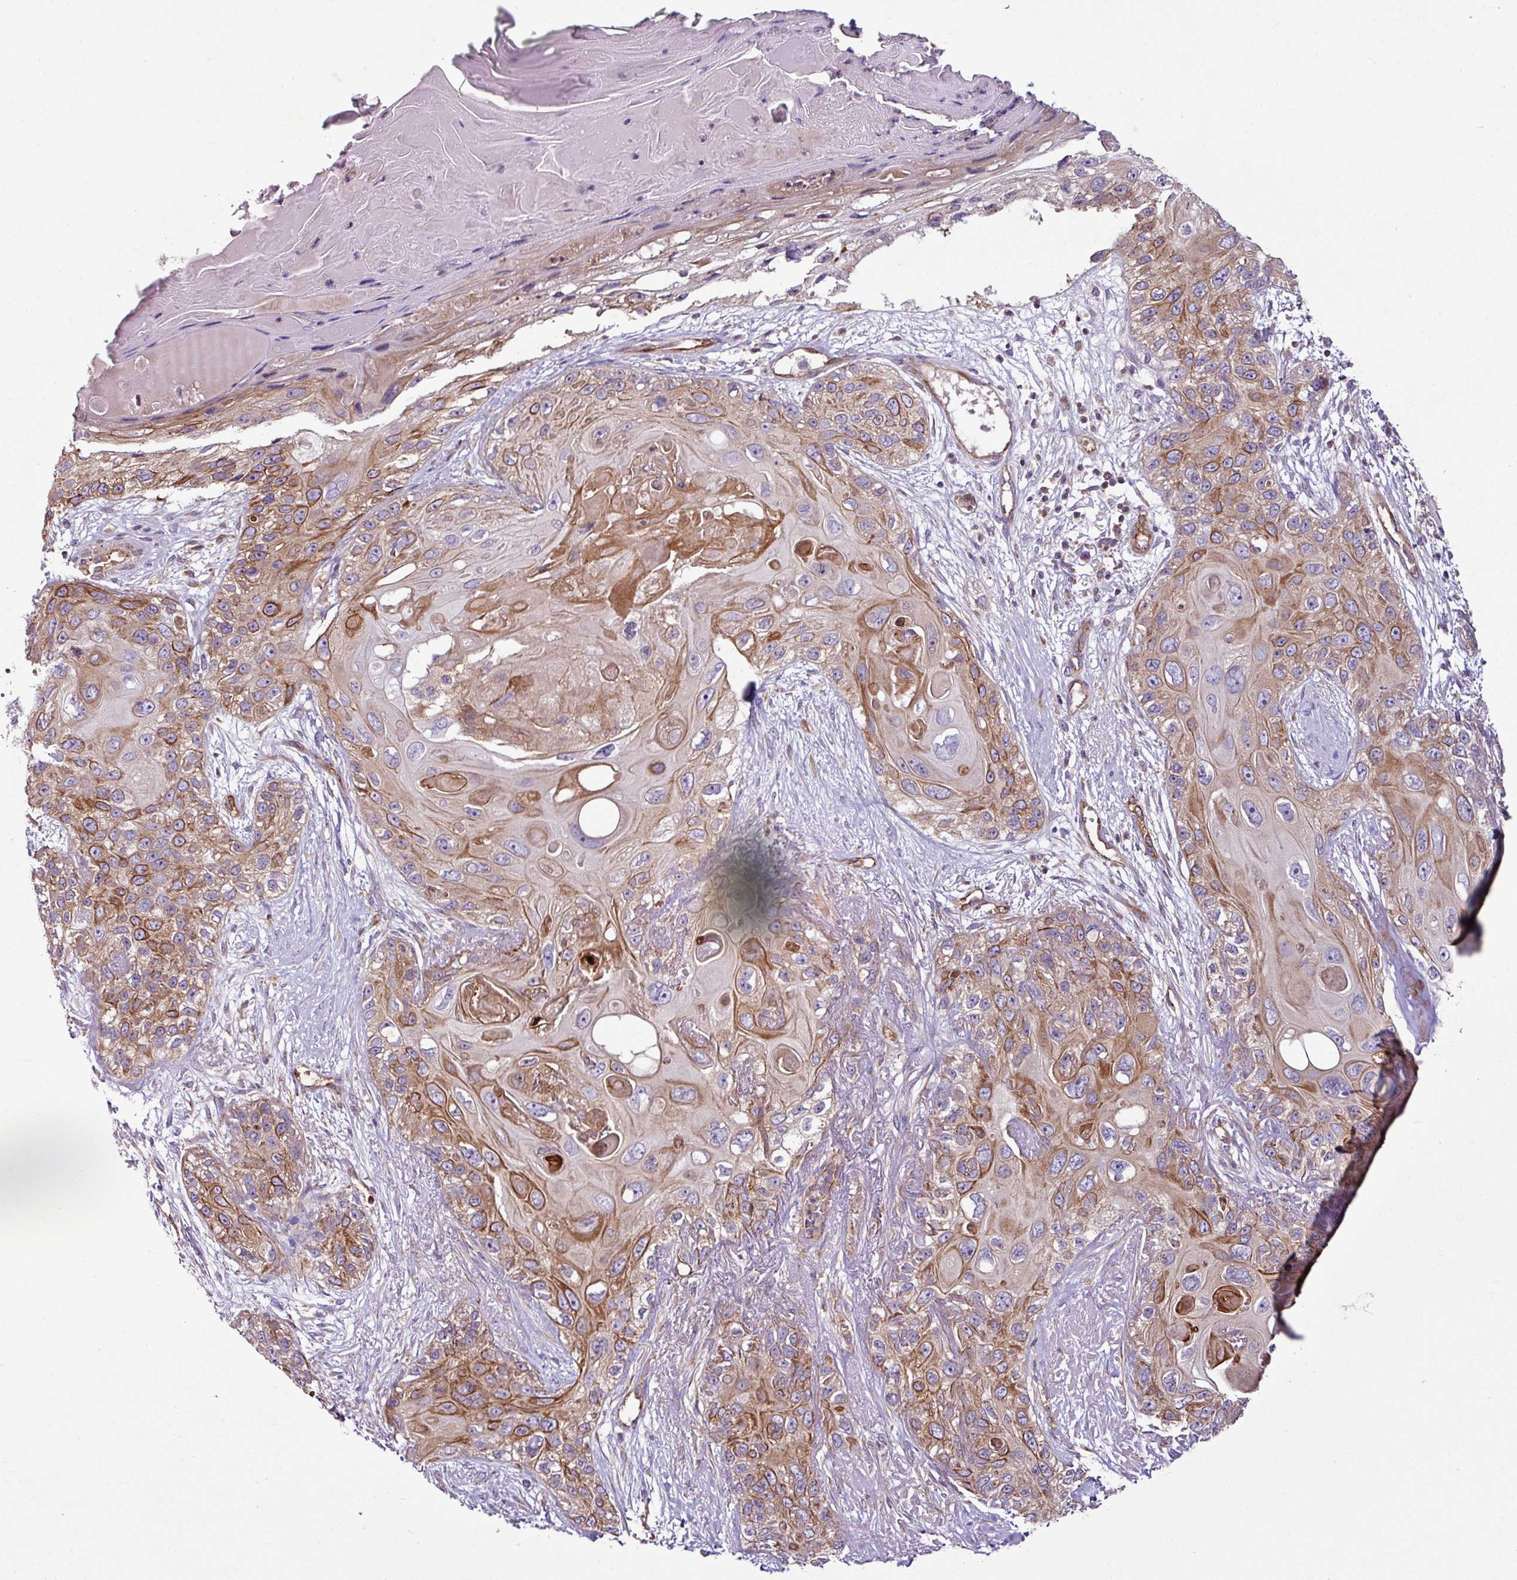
{"staining": {"intensity": "moderate", "quantity": "25%-75%", "location": "cytoplasmic/membranous"}, "tissue": "skin cancer", "cell_type": "Tumor cells", "image_type": "cancer", "snomed": [{"axis": "morphology", "description": "Normal tissue, NOS"}, {"axis": "morphology", "description": "Squamous cell carcinoma, NOS"}, {"axis": "topography", "description": "Skin"}], "caption": "The photomicrograph exhibits a brown stain indicating the presence of a protein in the cytoplasmic/membranous of tumor cells in skin cancer.", "gene": "ZNF106", "patient": {"sex": "male", "age": 72}}